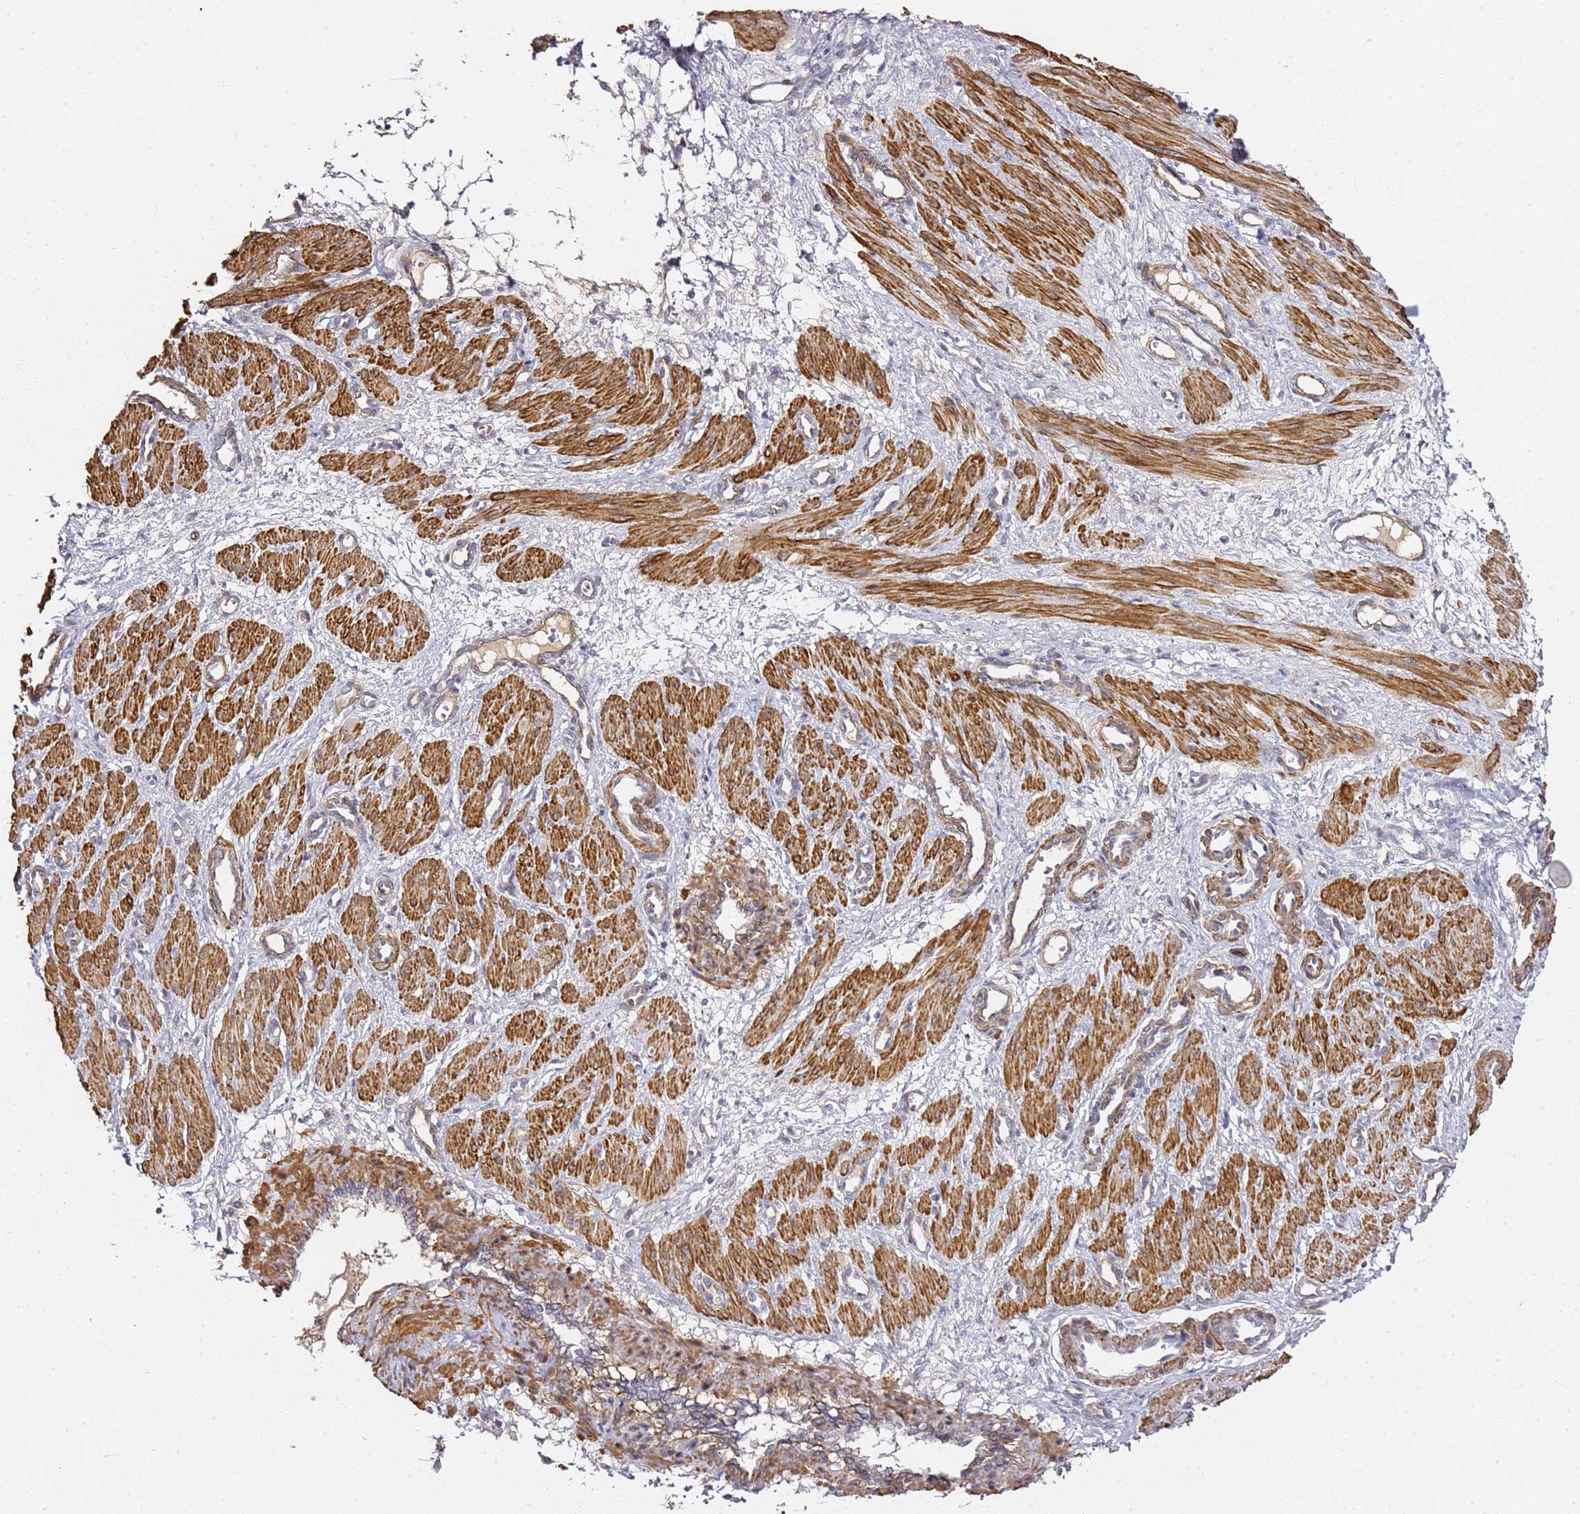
{"staining": {"intensity": "strong", "quantity": ">75%", "location": "cytoplasmic/membranous"}, "tissue": "smooth muscle", "cell_type": "Smooth muscle cells", "image_type": "normal", "snomed": [{"axis": "morphology", "description": "Normal tissue, NOS"}, {"axis": "topography", "description": "Endometrium"}], "caption": "About >75% of smooth muscle cells in benign human smooth muscle display strong cytoplasmic/membranous protein positivity as visualized by brown immunohistochemical staining.", "gene": "EPS8L1", "patient": {"sex": "female", "age": 33}}